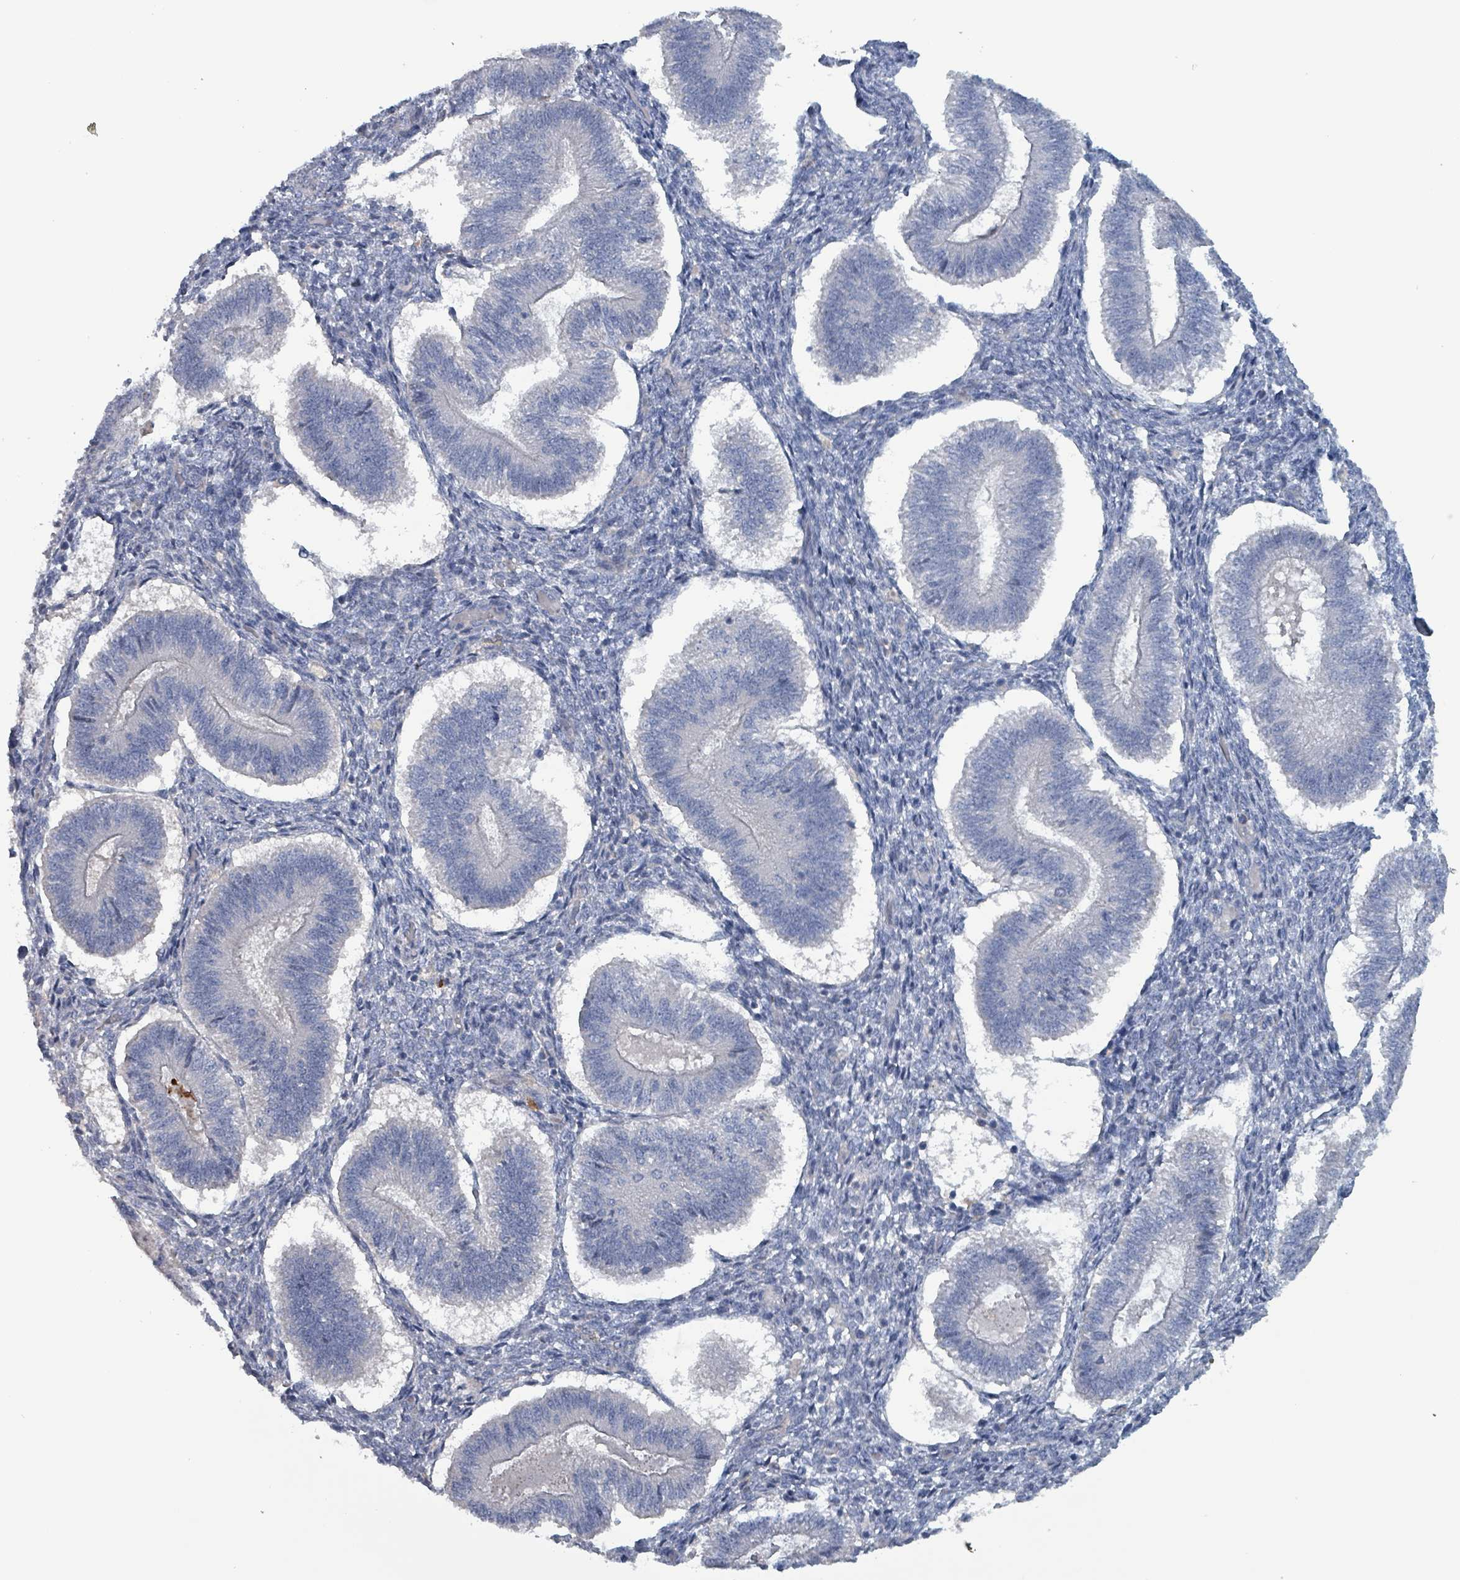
{"staining": {"intensity": "negative", "quantity": "none", "location": "none"}, "tissue": "endometrium", "cell_type": "Cells in endometrial stroma", "image_type": "normal", "snomed": [{"axis": "morphology", "description": "Normal tissue, NOS"}, {"axis": "topography", "description": "Endometrium"}], "caption": "Immunohistochemistry (IHC) of normal human endometrium displays no positivity in cells in endometrial stroma.", "gene": "TAAR5", "patient": {"sex": "female", "age": 25}}